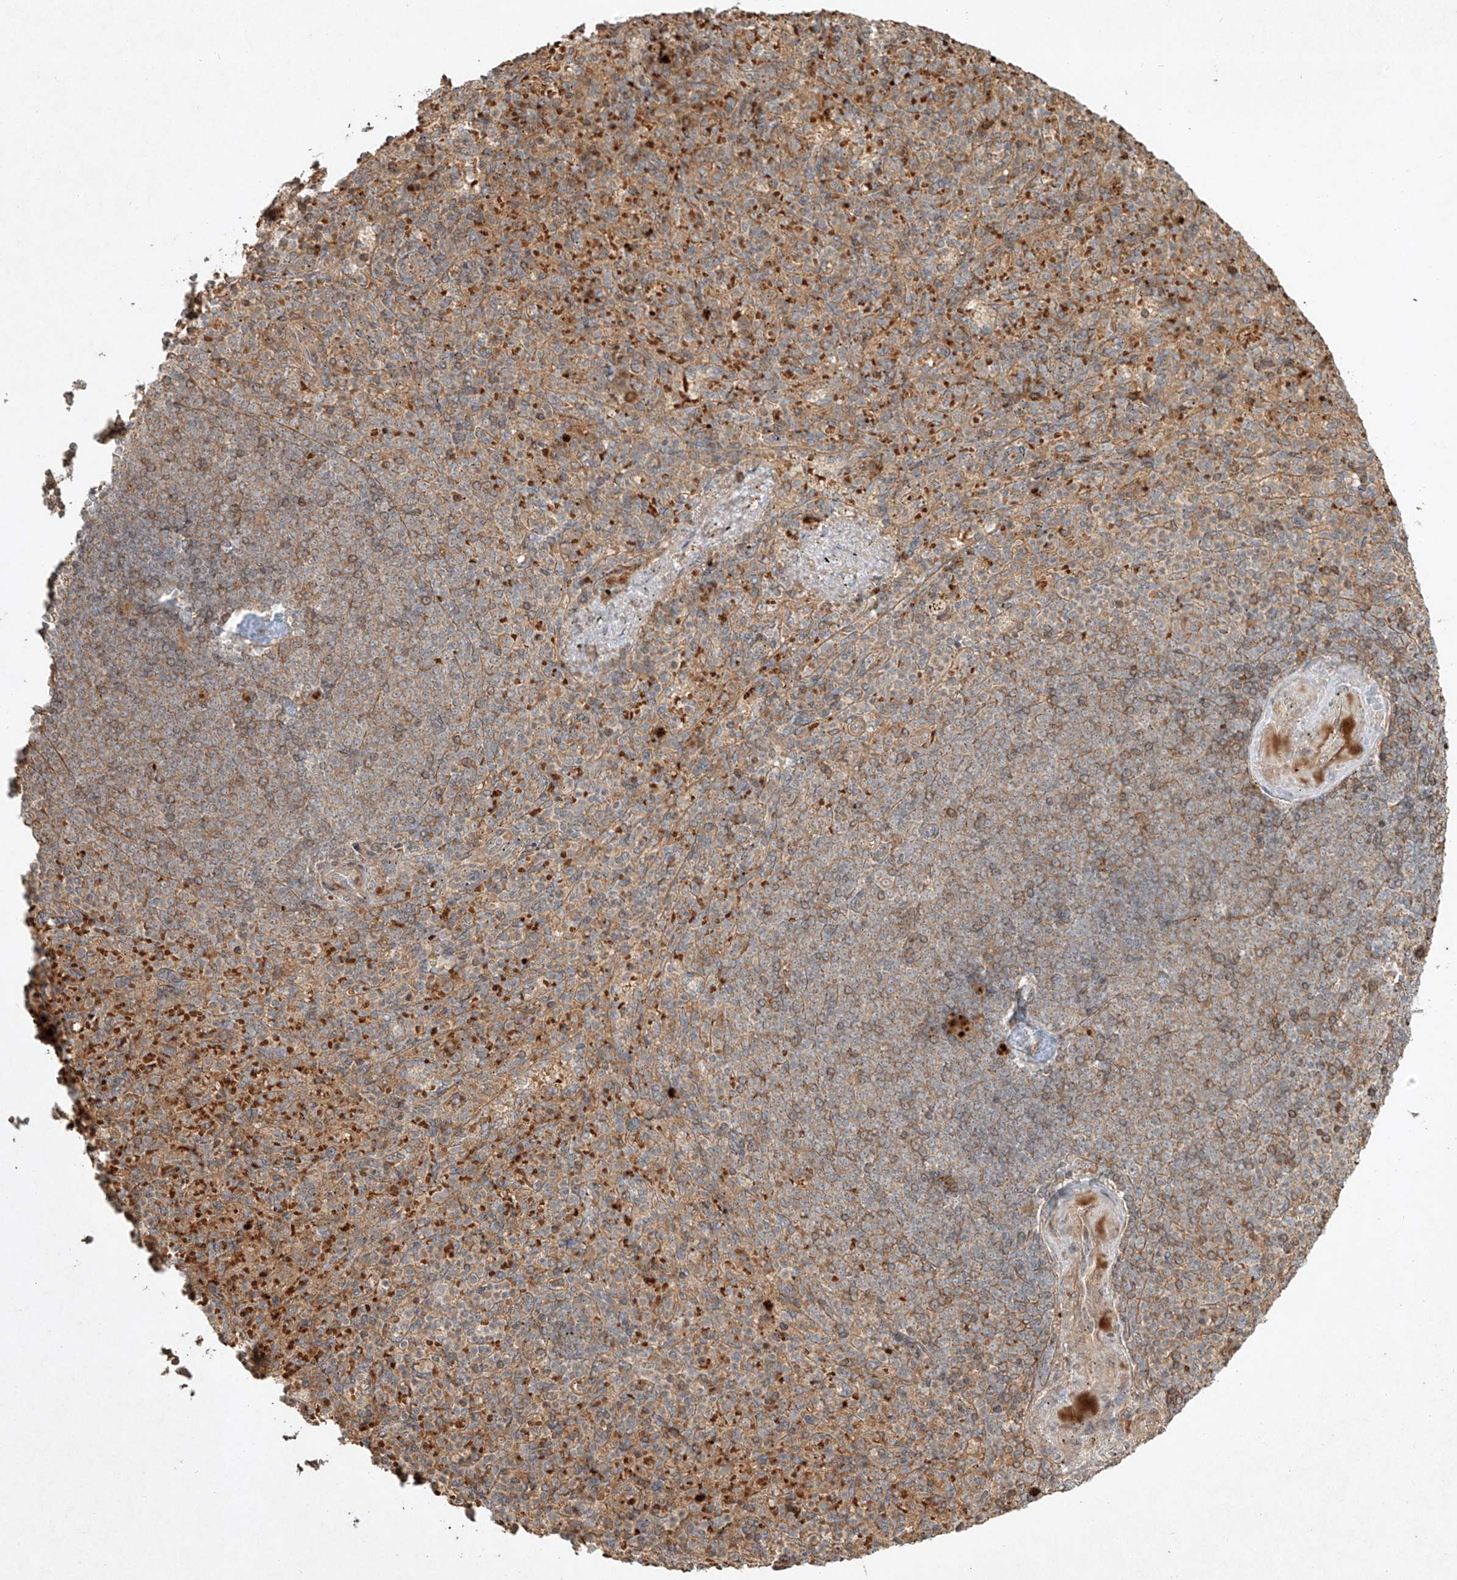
{"staining": {"intensity": "weak", "quantity": "25%-75%", "location": "cytoplasmic/membranous"}, "tissue": "spleen", "cell_type": "Cells in red pulp", "image_type": "normal", "snomed": [{"axis": "morphology", "description": "Normal tissue, NOS"}, {"axis": "topography", "description": "Spleen"}], "caption": "An immunohistochemistry (IHC) histopathology image of normal tissue is shown. Protein staining in brown labels weak cytoplasmic/membranous positivity in spleen within cells in red pulp.", "gene": "CYYR1", "patient": {"sex": "female", "age": 74}}